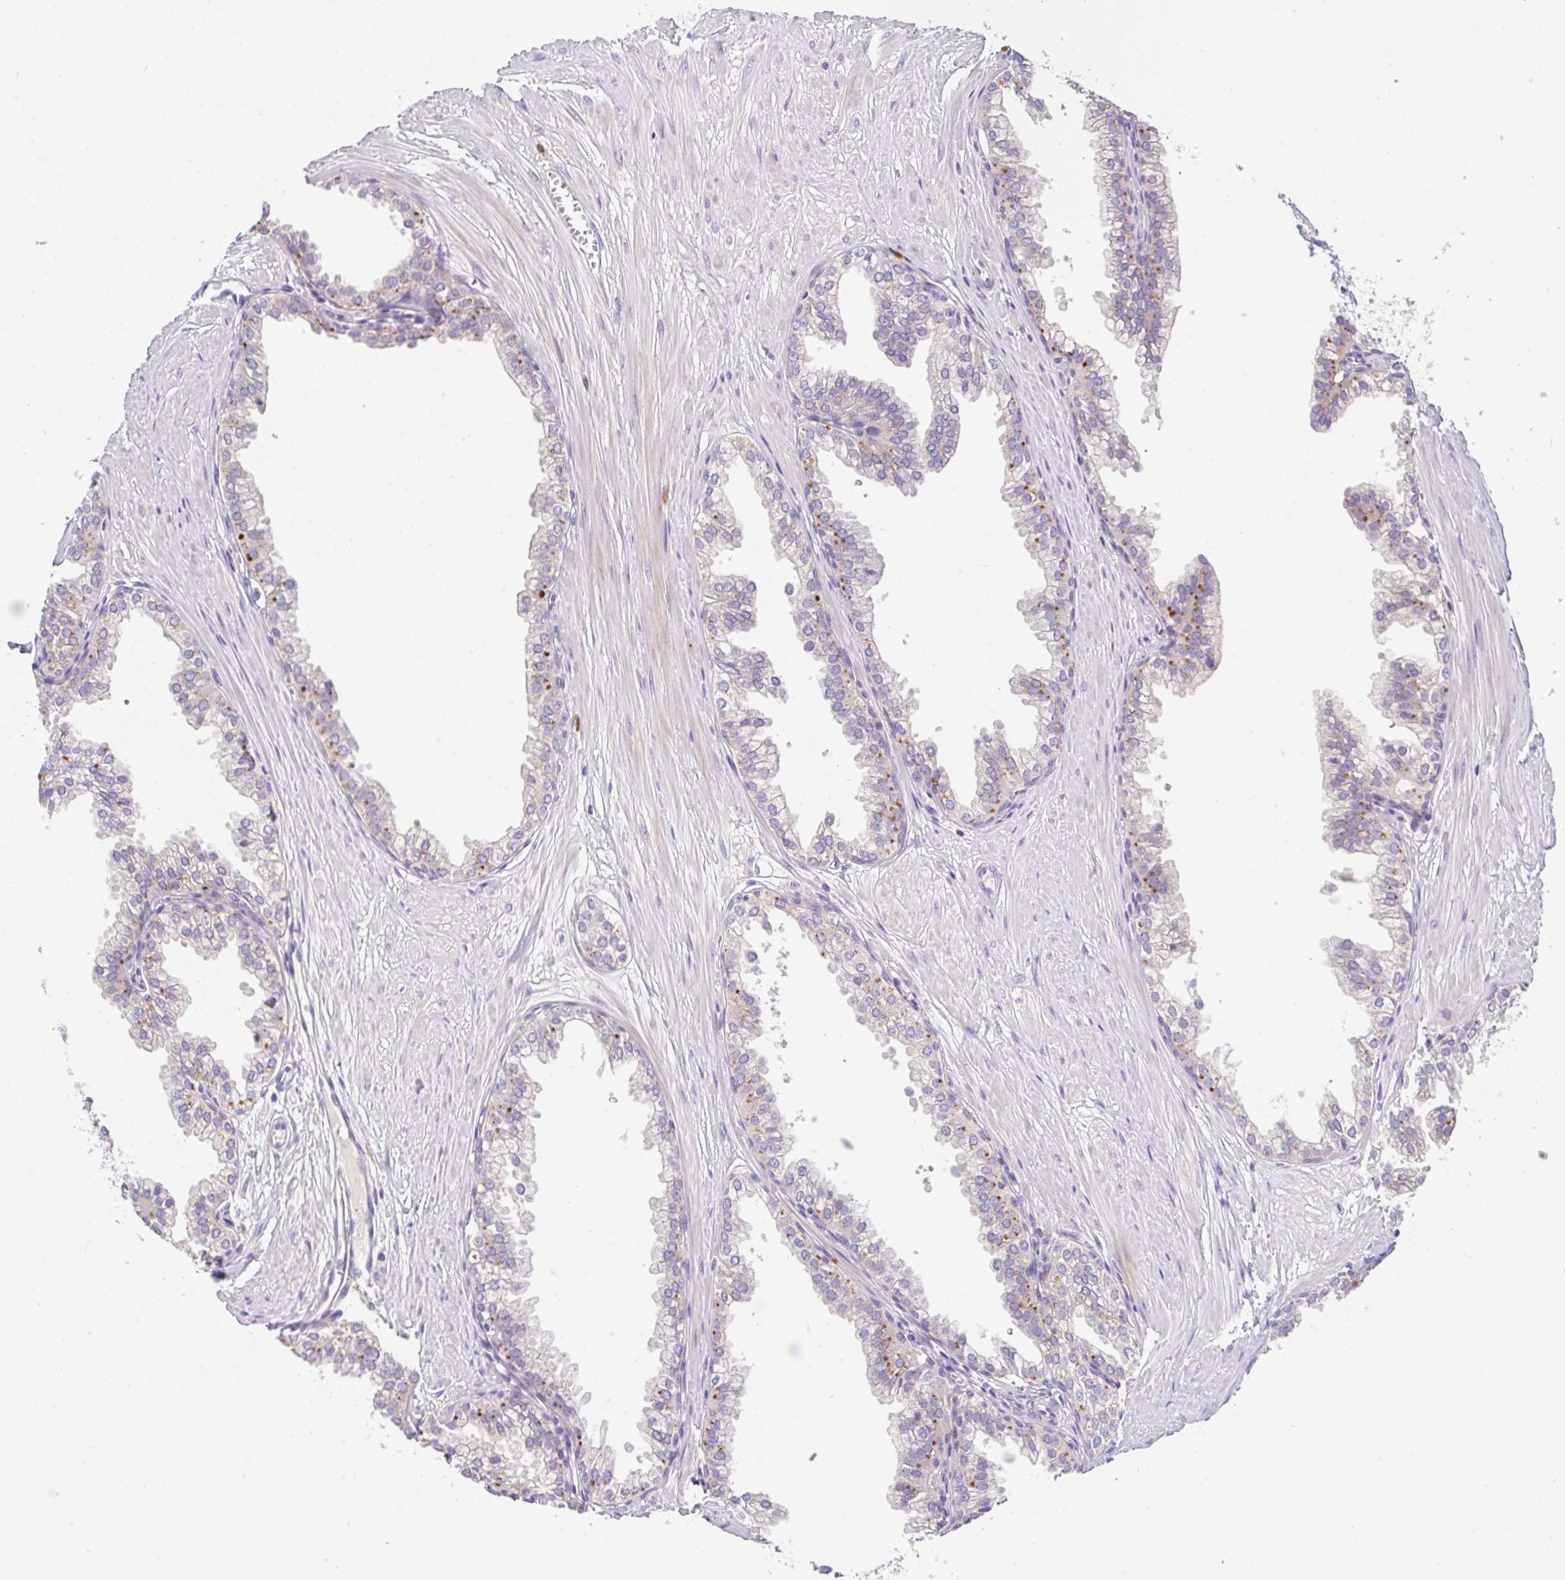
{"staining": {"intensity": "moderate", "quantity": "<25%", "location": "cytoplasmic/membranous"}, "tissue": "prostate", "cell_type": "Glandular cells", "image_type": "normal", "snomed": [{"axis": "morphology", "description": "Normal tissue, NOS"}, {"axis": "topography", "description": "Prostate"}, {"axis": "topography", "description": "Peripheral nerve tissue"}], "caption": "Moderate cytoplasmic/membranous positivity is present in about <25% of glandular cells in normal prostate. Using DAB (3,3'-diaminobenzidine) (brown) and hematoxylin (blue) stains, captured at high magnification using brightfield microscopy.", "gene": "EPN3", "patient": {"sex": "male", "age": 55}}